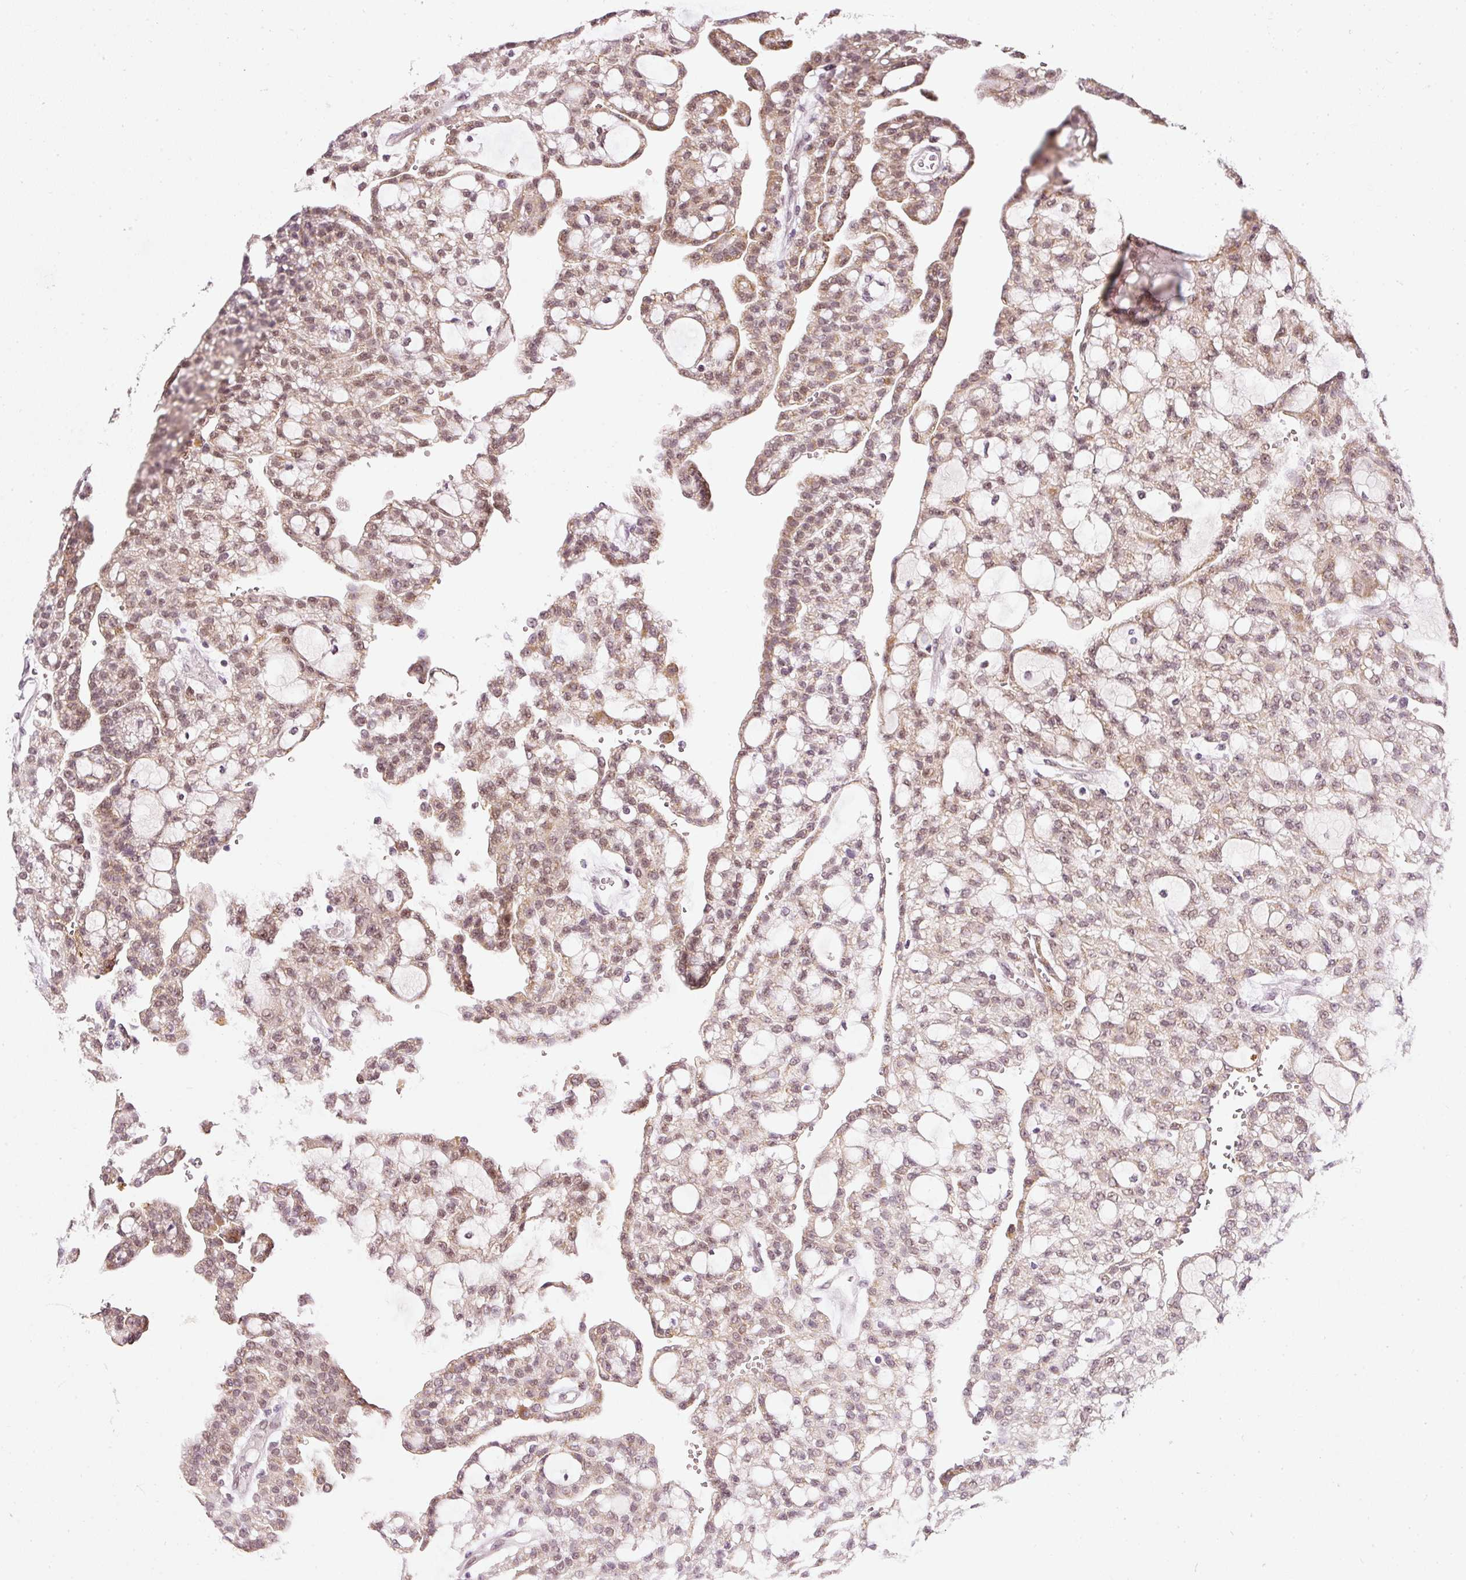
{"staining": {"intensity": "moderate", "quantity": "25%-75%", "location": "nuclear"}, "tissue": "renal cancer", "cell_type": "Tumor cells", "image_type": "cancer", "snomed": [{"axis": "morphology", "description": "Adenocarcinoma, NOS"}, {"axis": "topography", "description": "Kidney"}], "caption": "A medium amount of moderate nuclear staining is seen in approximately 25%-75% of tumor cells in renal cancer (adenocarcinoma) tissue.", "gene": "FSTL3", "patient": {"sex": "male", "age": 63}}